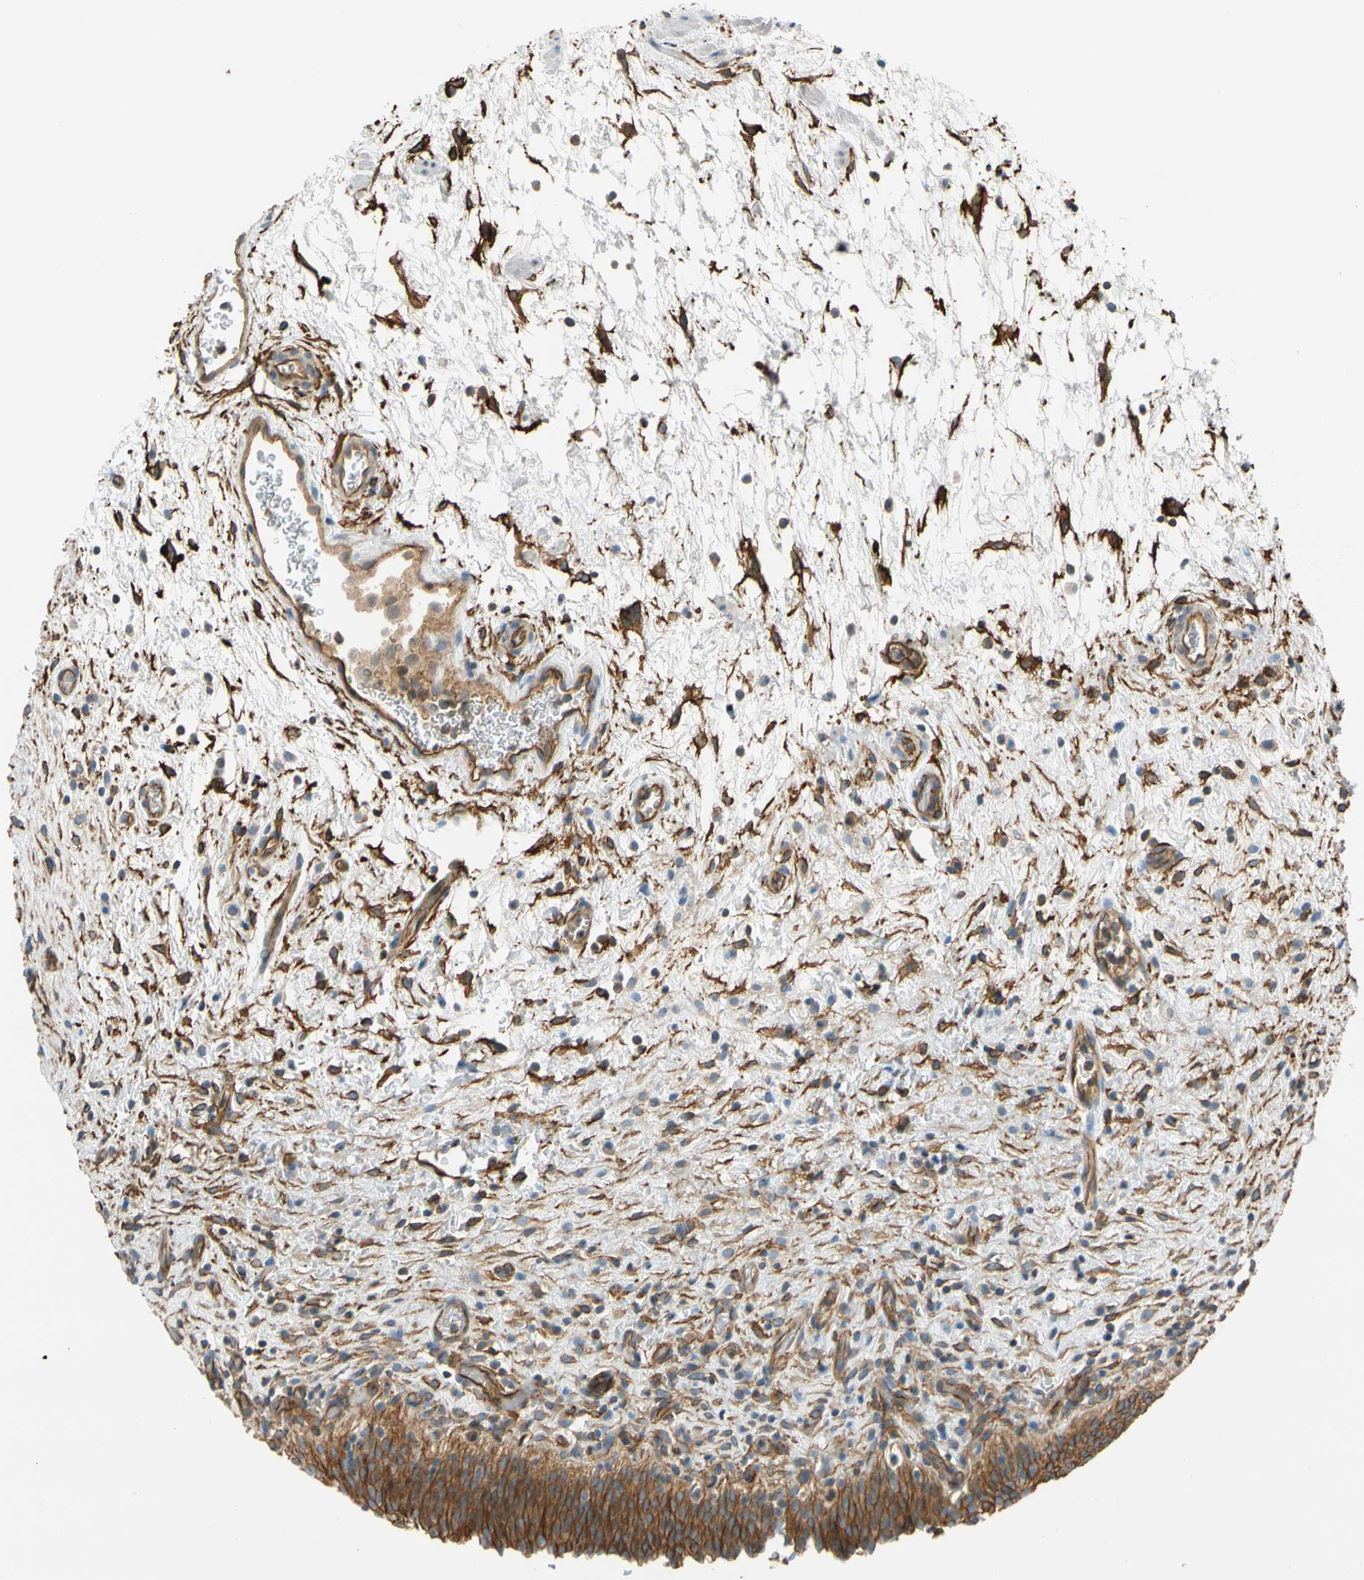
{"staining": {"intensity": "strong", "quantity": ">75%", "location": "cytoplasmic/membranous"}, "tissue": "urinary bladder", "cell_type": "Urothelial cells", "image_type": "normal", "snomed": [{"axis": "morphology", "description": "Normal tissue, NOS"}, {"axis": "topography", "description": "Urinary bladder"}], "caption": "Immunohistochemistry histopathology image of normal urinary bladder: urinary bladder stained using immunohistochemistry exhibits high levels of strong protein expression localized specifically in the cytoplasmic/membranous of urothelial cells, appearing as a cytoplasmic/membranous brown color.", "gene": "SPTAN1", "patient": {"sex": "male", "age": 51}}